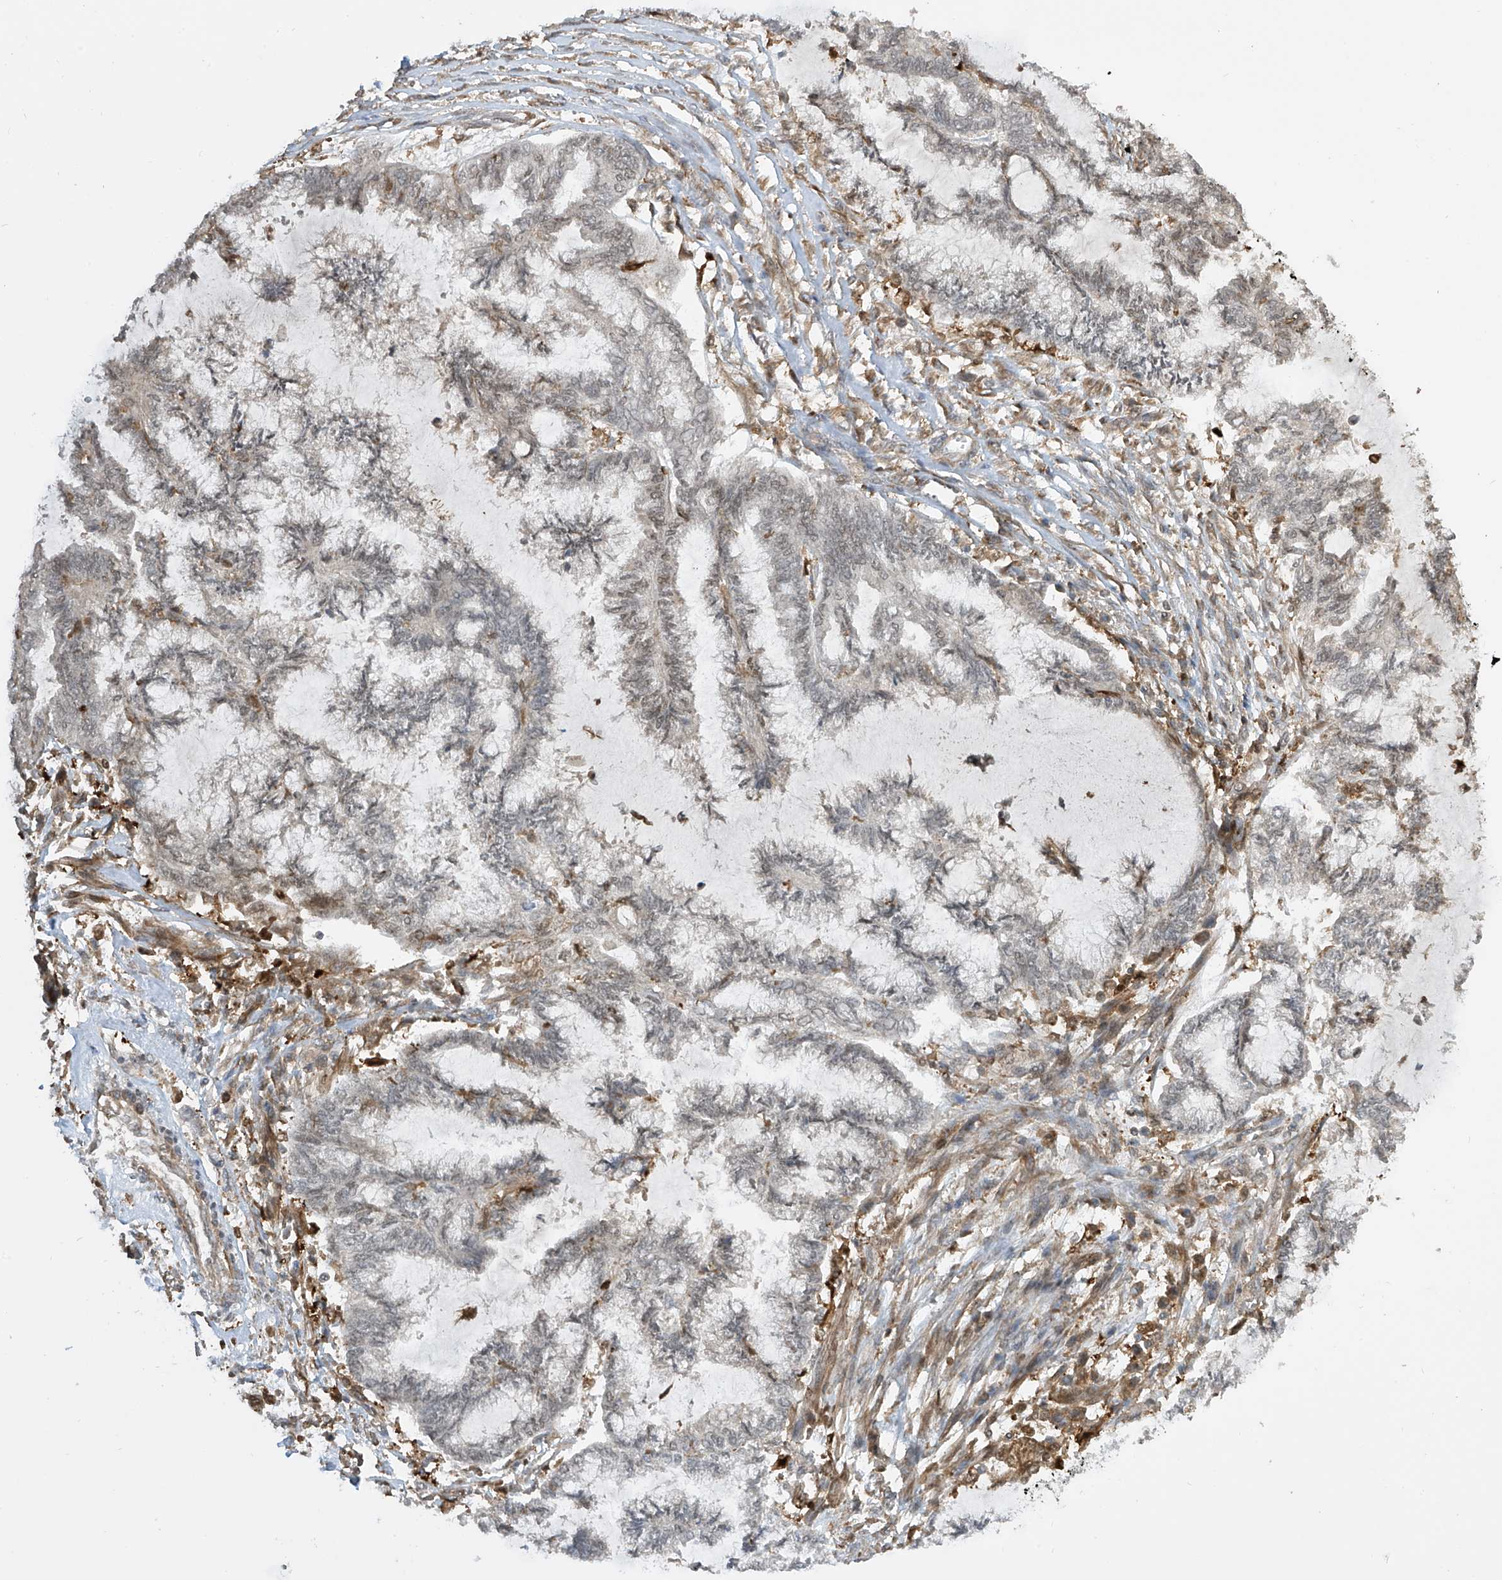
{"staining": {"intensity": "negative", "quantity": "none", "location": "none"}, "tissue": "endometrial cancer", "cell_type": "Tumor cells", "image_type": "cancer", "snomed": [{"axis": "morphology", "description": "Adenocarcinoma, NOS"}, {"axis": "topography", "description": "Endometrium"}], "caption": "Immunohistochemical staining of endometrial adenocarcinoma reveals no significant expression in tumor cells. (Stains: DAB (3,3'-diaminobenzidine) immunohistochemistry with hematoxylin counter stain, Microscopy: brightfield microscopy at high magnification).", "gene": "ATAD2B", "patient": {"sex": "female", "age": 86}}